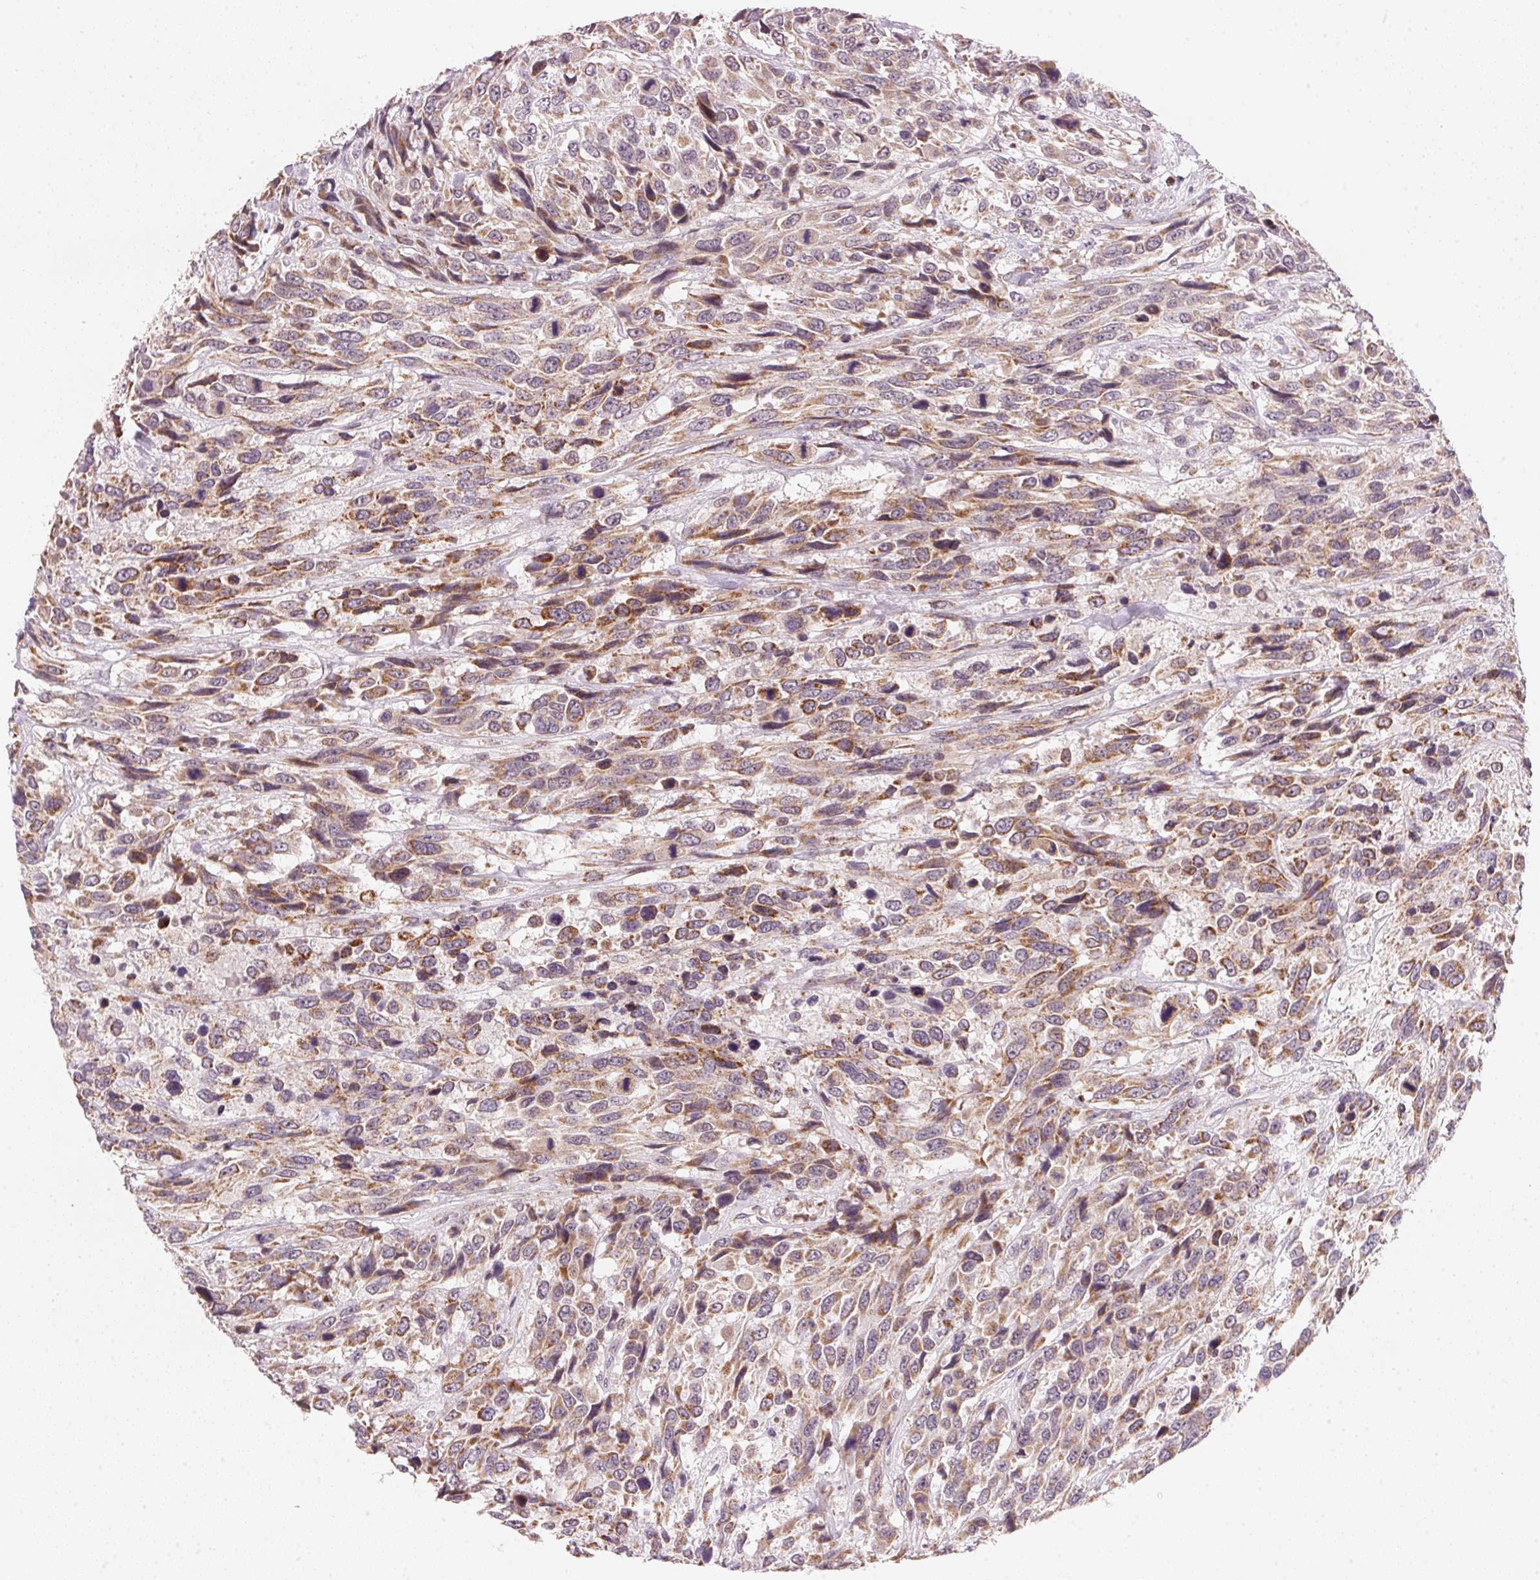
{"staining": {"intensity": "moderate", "quantity": ">75%", "location": "cytoplasmic/membranous"}, "tissue": "urothelial cancer", "cell_type": "Tumor cells", "image_type": "cancer", "snomed": [{"axis": "morphology", "description": "Urothelial carcinoma, High grade"}, {"axis": "topography", "description": "Urinary bladder"}], "caption": "A high-resolution micrograph shows IHC staining of urothelial cancer, which demonstrates moderate cytoplasmic/membranous expression in approximately >75% of tumor cells.", "gene": "COQ7", "patient": {"sex": "female", "age": 70}}